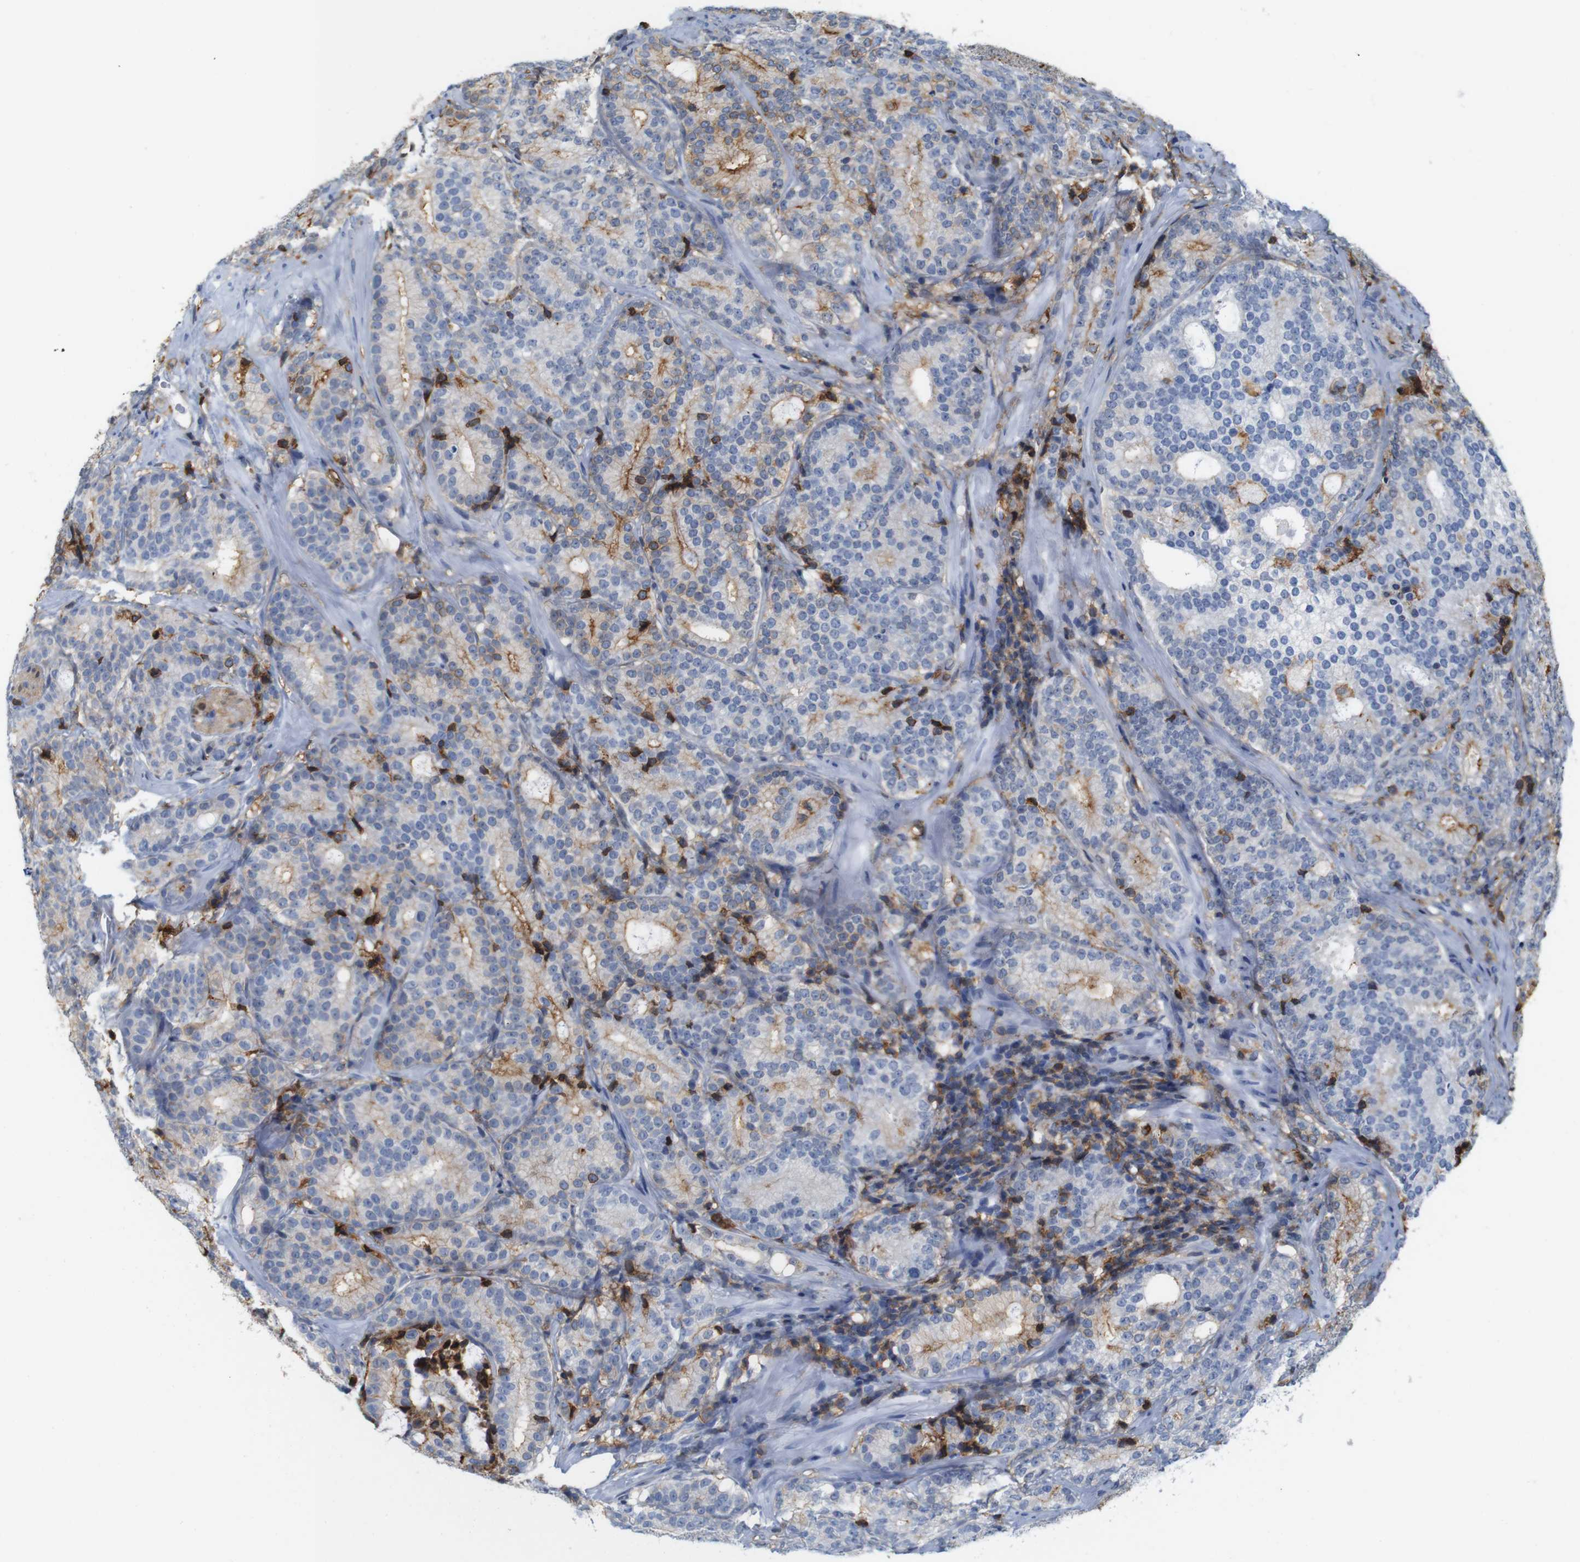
{"staining": {"intensity": "weak", "quantity": "25%-75%", "location": "cytoplasmic/membranous"}, "tissue": "prostate cancer", "cell_type": "Tumor cells", "image_type": "cancer", "snomed": [{"axis": "morphology", "description": "Adenocarcinoma, High grade"}, {"axis": "topography", "description": "Prostate"}], "caption": "Prostate cancer stained for a protein (brown) displays weak cytoplasmic/membranous positive expression in approximately 25%-75% of tumor cells.", "gene": "ANXA1", "patient": {"sex": "male", "age": 61}}